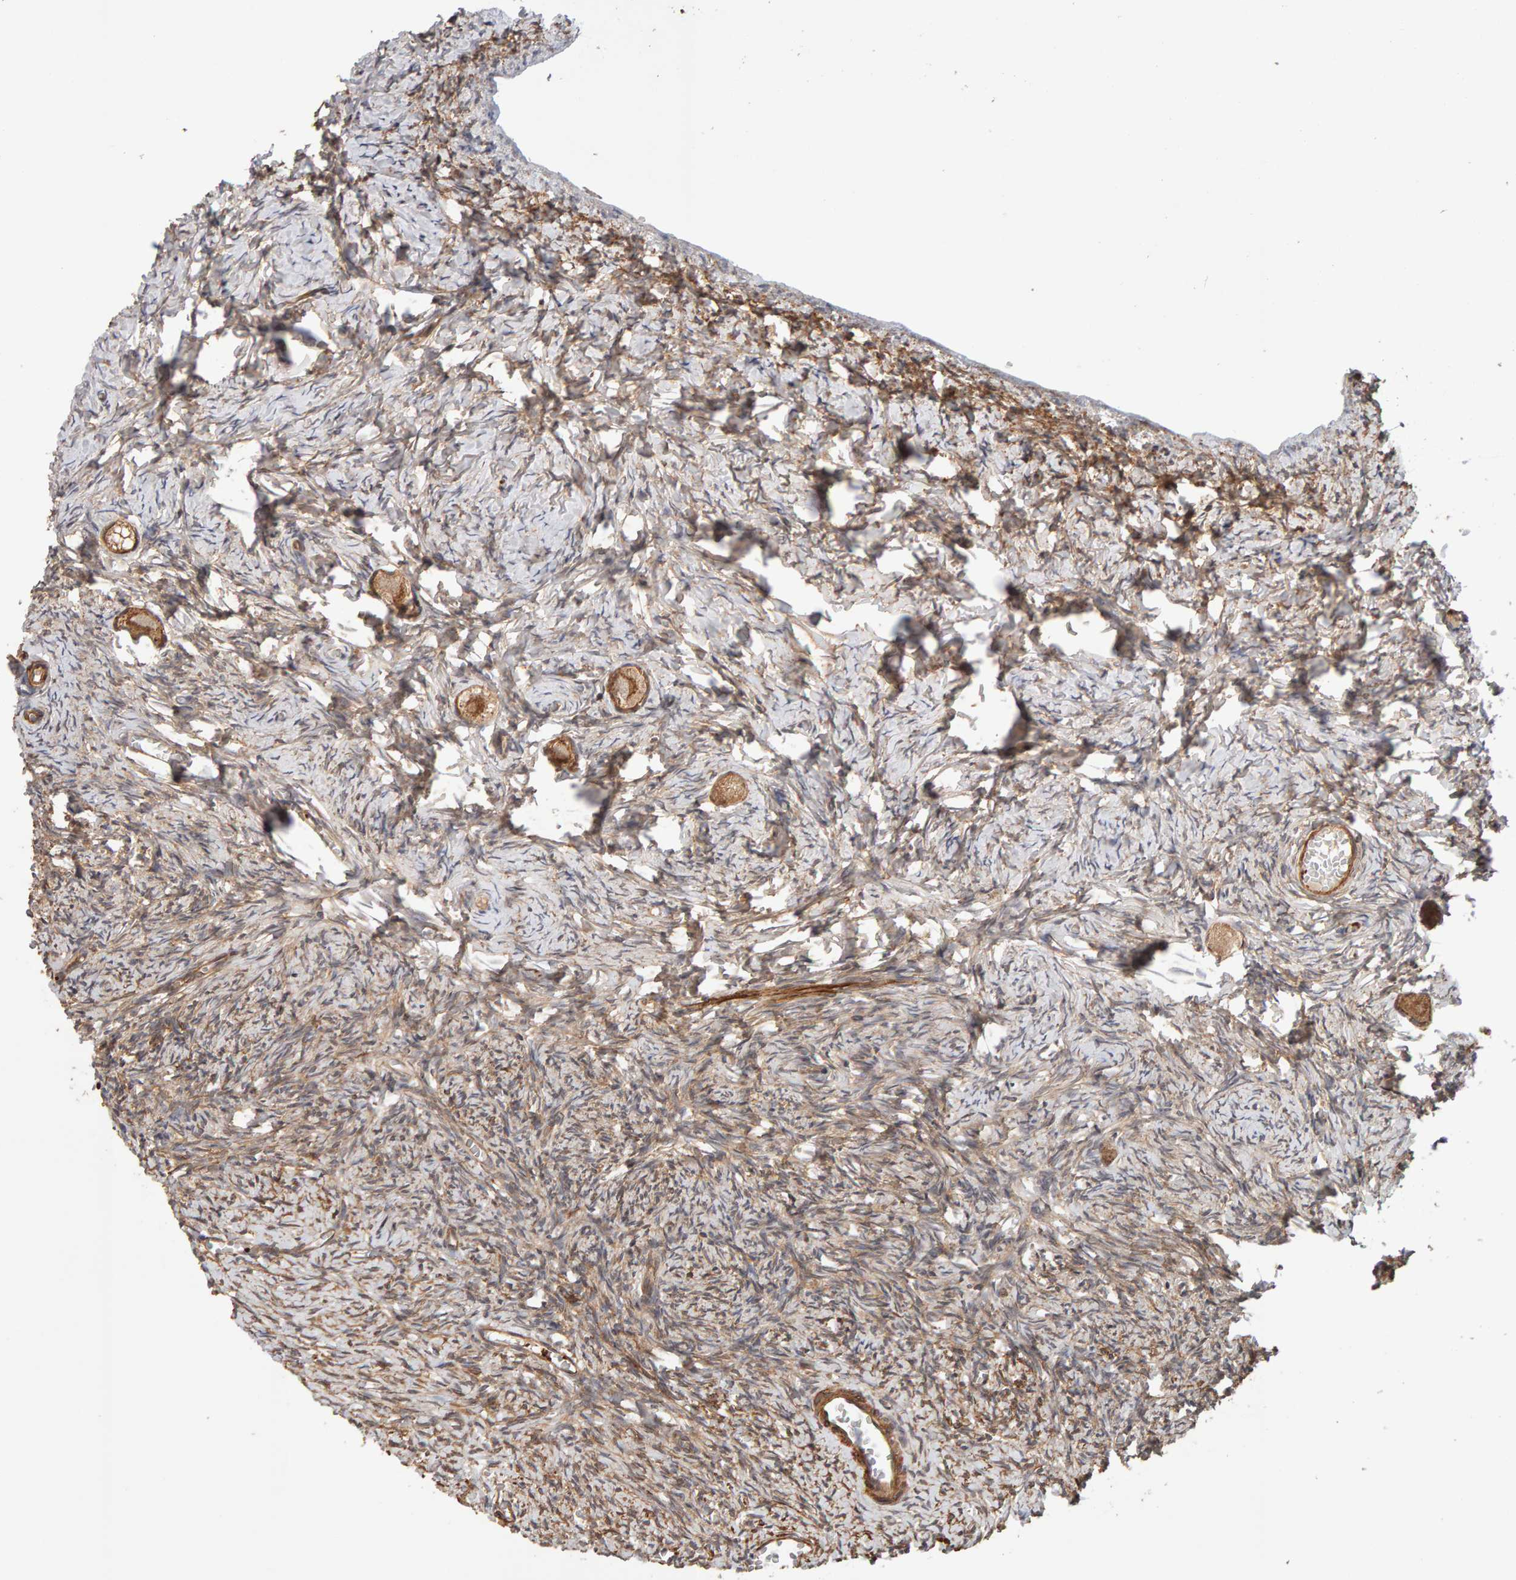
{"staining": {"intensity": "weak", "quantity": ">75%", "location": "cytoplasmic/membranous"}, "tissue": "ovary", "cell_type": "Follicle cells", "image_type": "normal", "snomed": [{"axis": "morphology", "description": "Normal tissue, NOS"}, {"axis": "topography", "description": "Ovary"}], "caption": "The micrograph reveals immunohistochemical staining of benign ovary. There is weak cytoplasmic/membranous positivity is identified in approximately >75% of follicle cells. (IHC, brightfield microscopy, high magnification).", "gene": "SYNRG", "patient": {"sex": "female", "age": 27}}